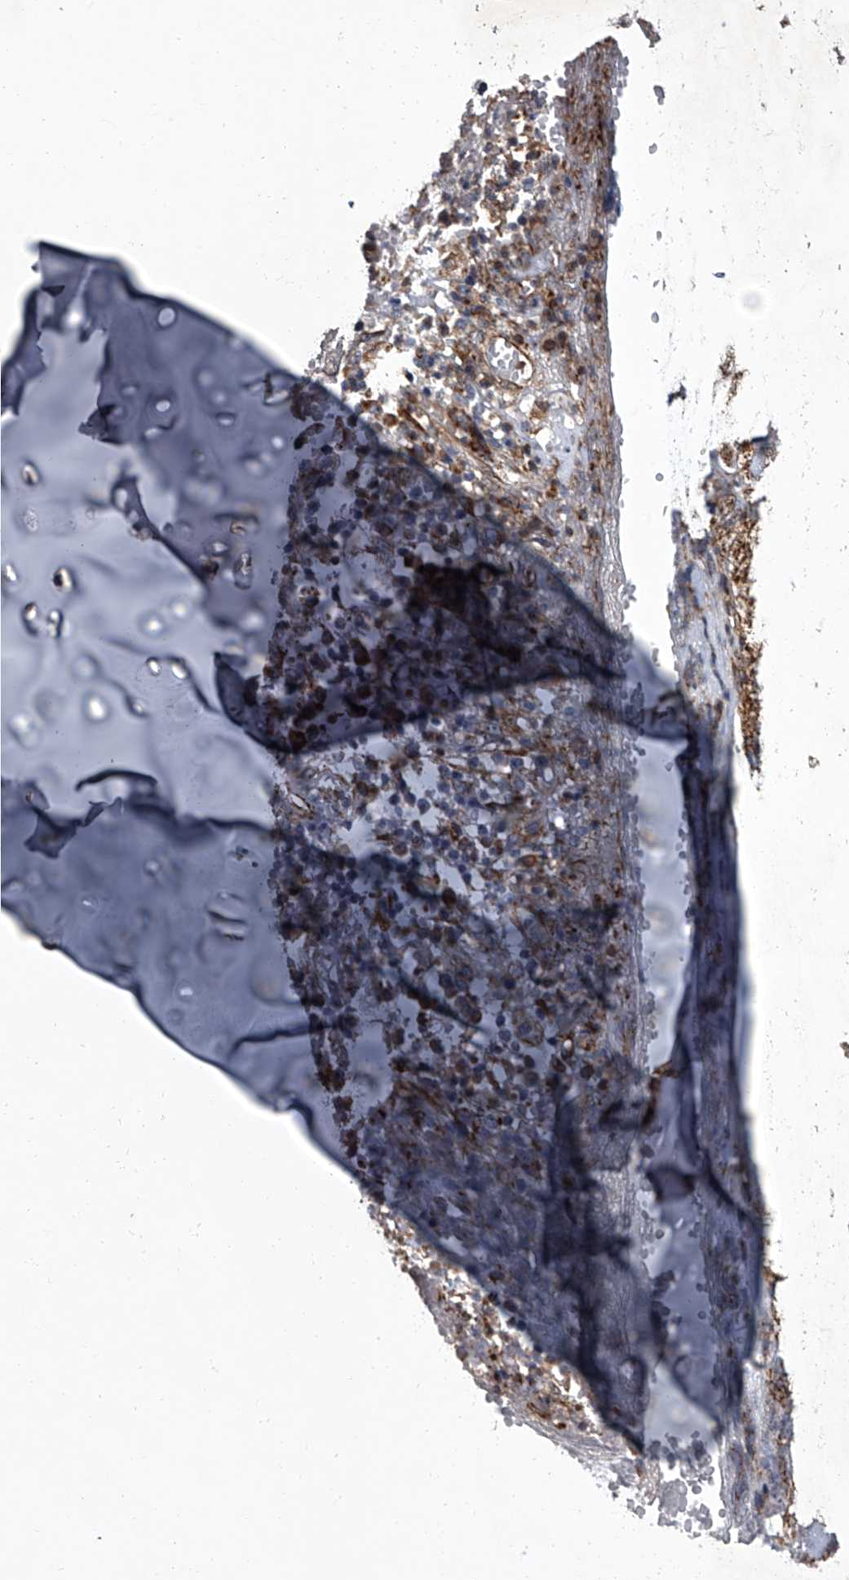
{"staining": {"intensity": "weak", "quantity": ">75%", "location": "cytoplasmic/membranous"}, "tissue": "adipose tissue", "cell_type": "Adipocytes", "image_type": "normal", "snomed": [{"axis": "morphology", "description": "Normal tissue, NOS"}, {"axis": "morphology", "description": "Basal cell carcinoma"}, {"axis": "topography", "description": "Cartilage tissue"}, {"axis": "topography", "description": "Nasopharynx"}, {"axis": "topography", "description": "Oral tissue"}], "caption": "High-magnification brightfield microscopy of benign adipose tissue stained with DAB (3,3'-diaminobenzidine) (brown) and counterstained with hematoxylin (blue). adipocytes exhibit weak cytoplasmic/membranous expression is appreciated in approximately>75% of cells.", "gene": "SIRT4", "patient": {"sex": "female", "age": 77}}